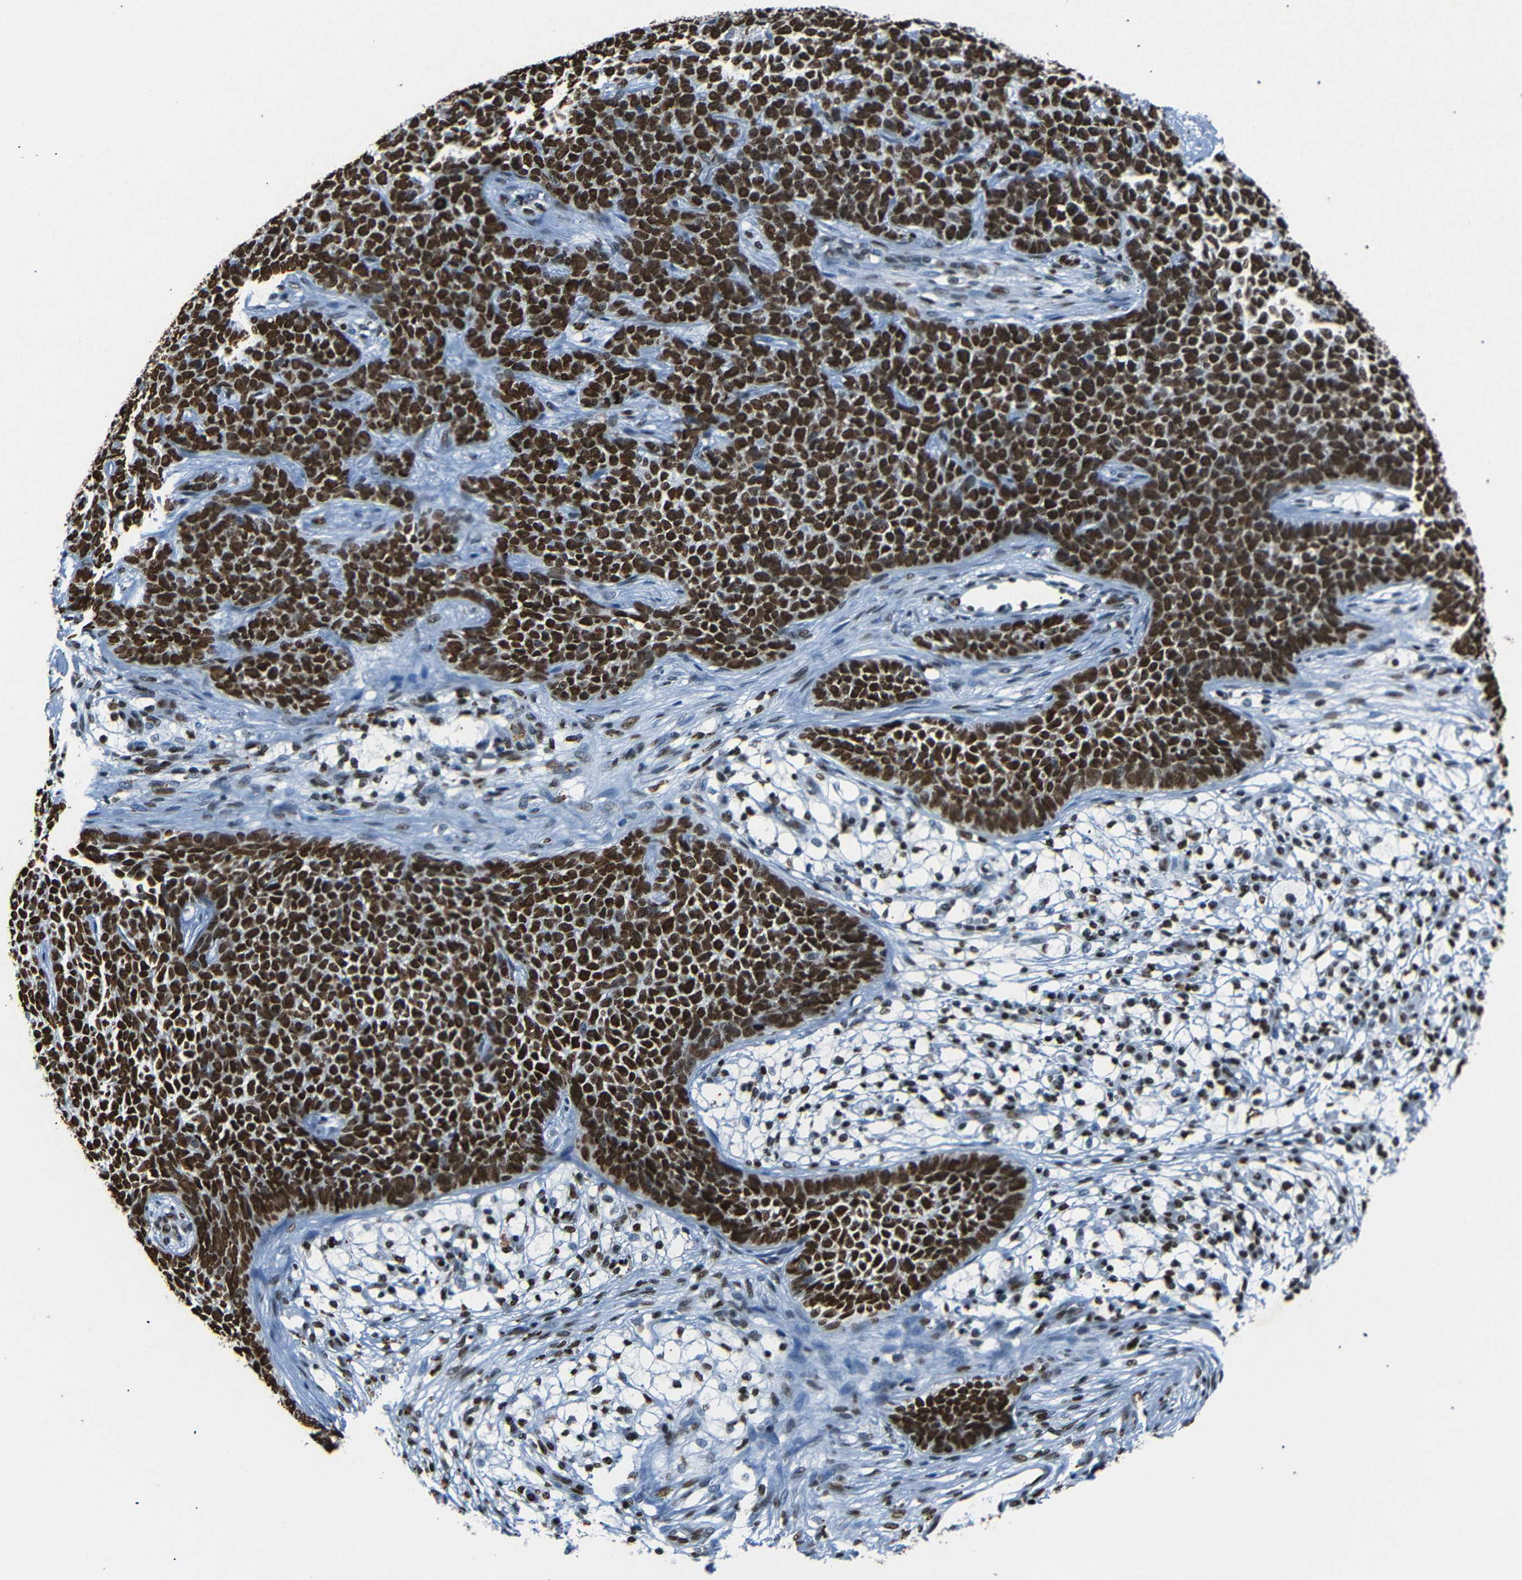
{"staining": {"intensity": "strong", "quantity": ">75%", "location": "nuclear"}, "tissue": "skin cancer", "cell_type": "Tumor cells", "image_type": "cancer", "snomed": [{"axis": "morphology", "description": "Basal cell carcinoma"}, {"axis": "topography", "description": "Skin"}], "caption": "Human skin cancer stained with a brown dye reveals strong nuclear positive expression in about >75% of tumor cells.", "gene": "HMGN1", "patient": {"sex": "female", "age": 84}}